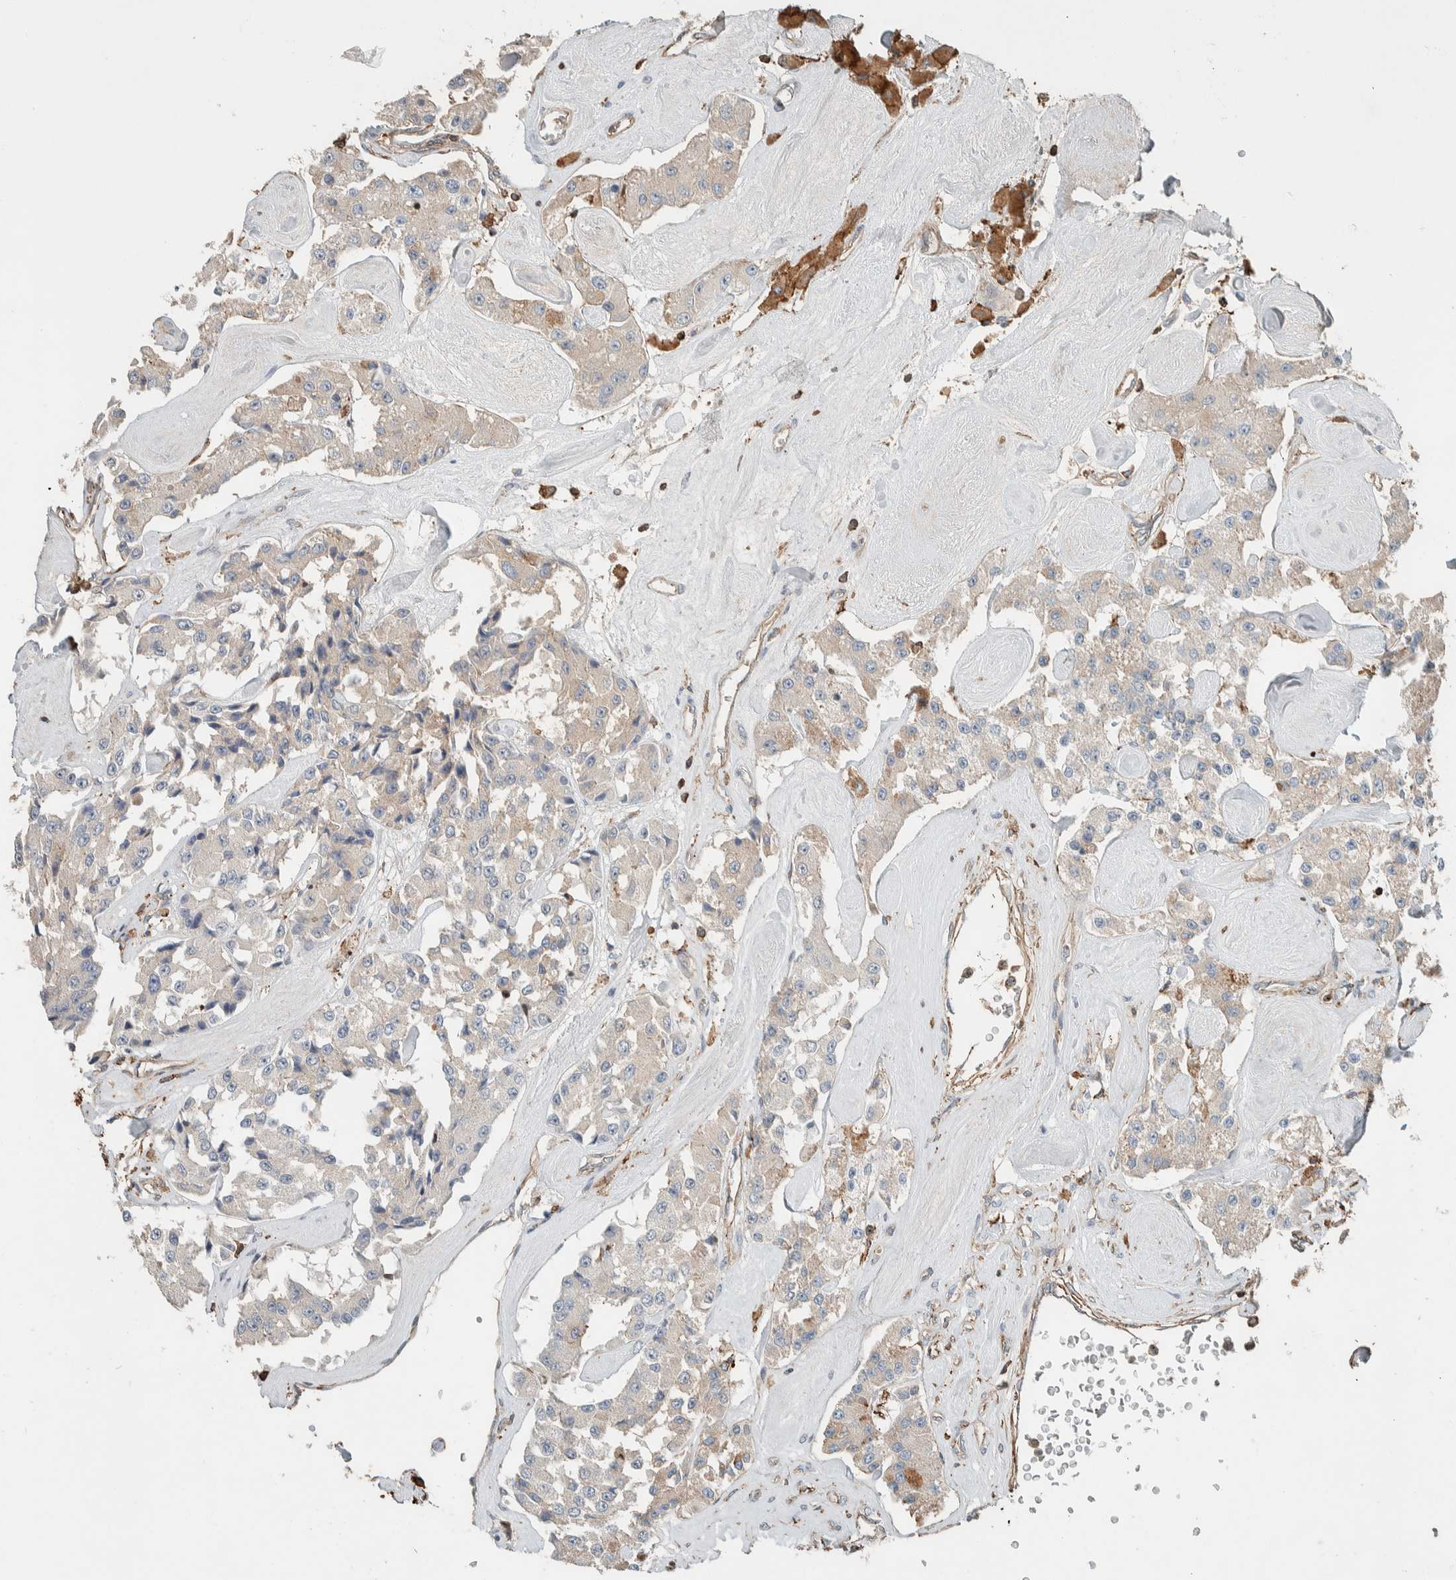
{"staining": {"intensity": "negative", "quantity": "none", "location": "none"}, "tissue": "carcinoid", "cell_type": "Tumor cells", "image_type": "cancer", "snomed": [{"axis": "morphology", "description": "Carcinoid, malignant, NOS"}, {"axis": "topography", "description": "Pancreas"}], "caption": "Tumor cells are negative for protein expression in human malignant carcinoid.", "gene": "CTBP2", "patient": {"sex": "male", "age": 41}}